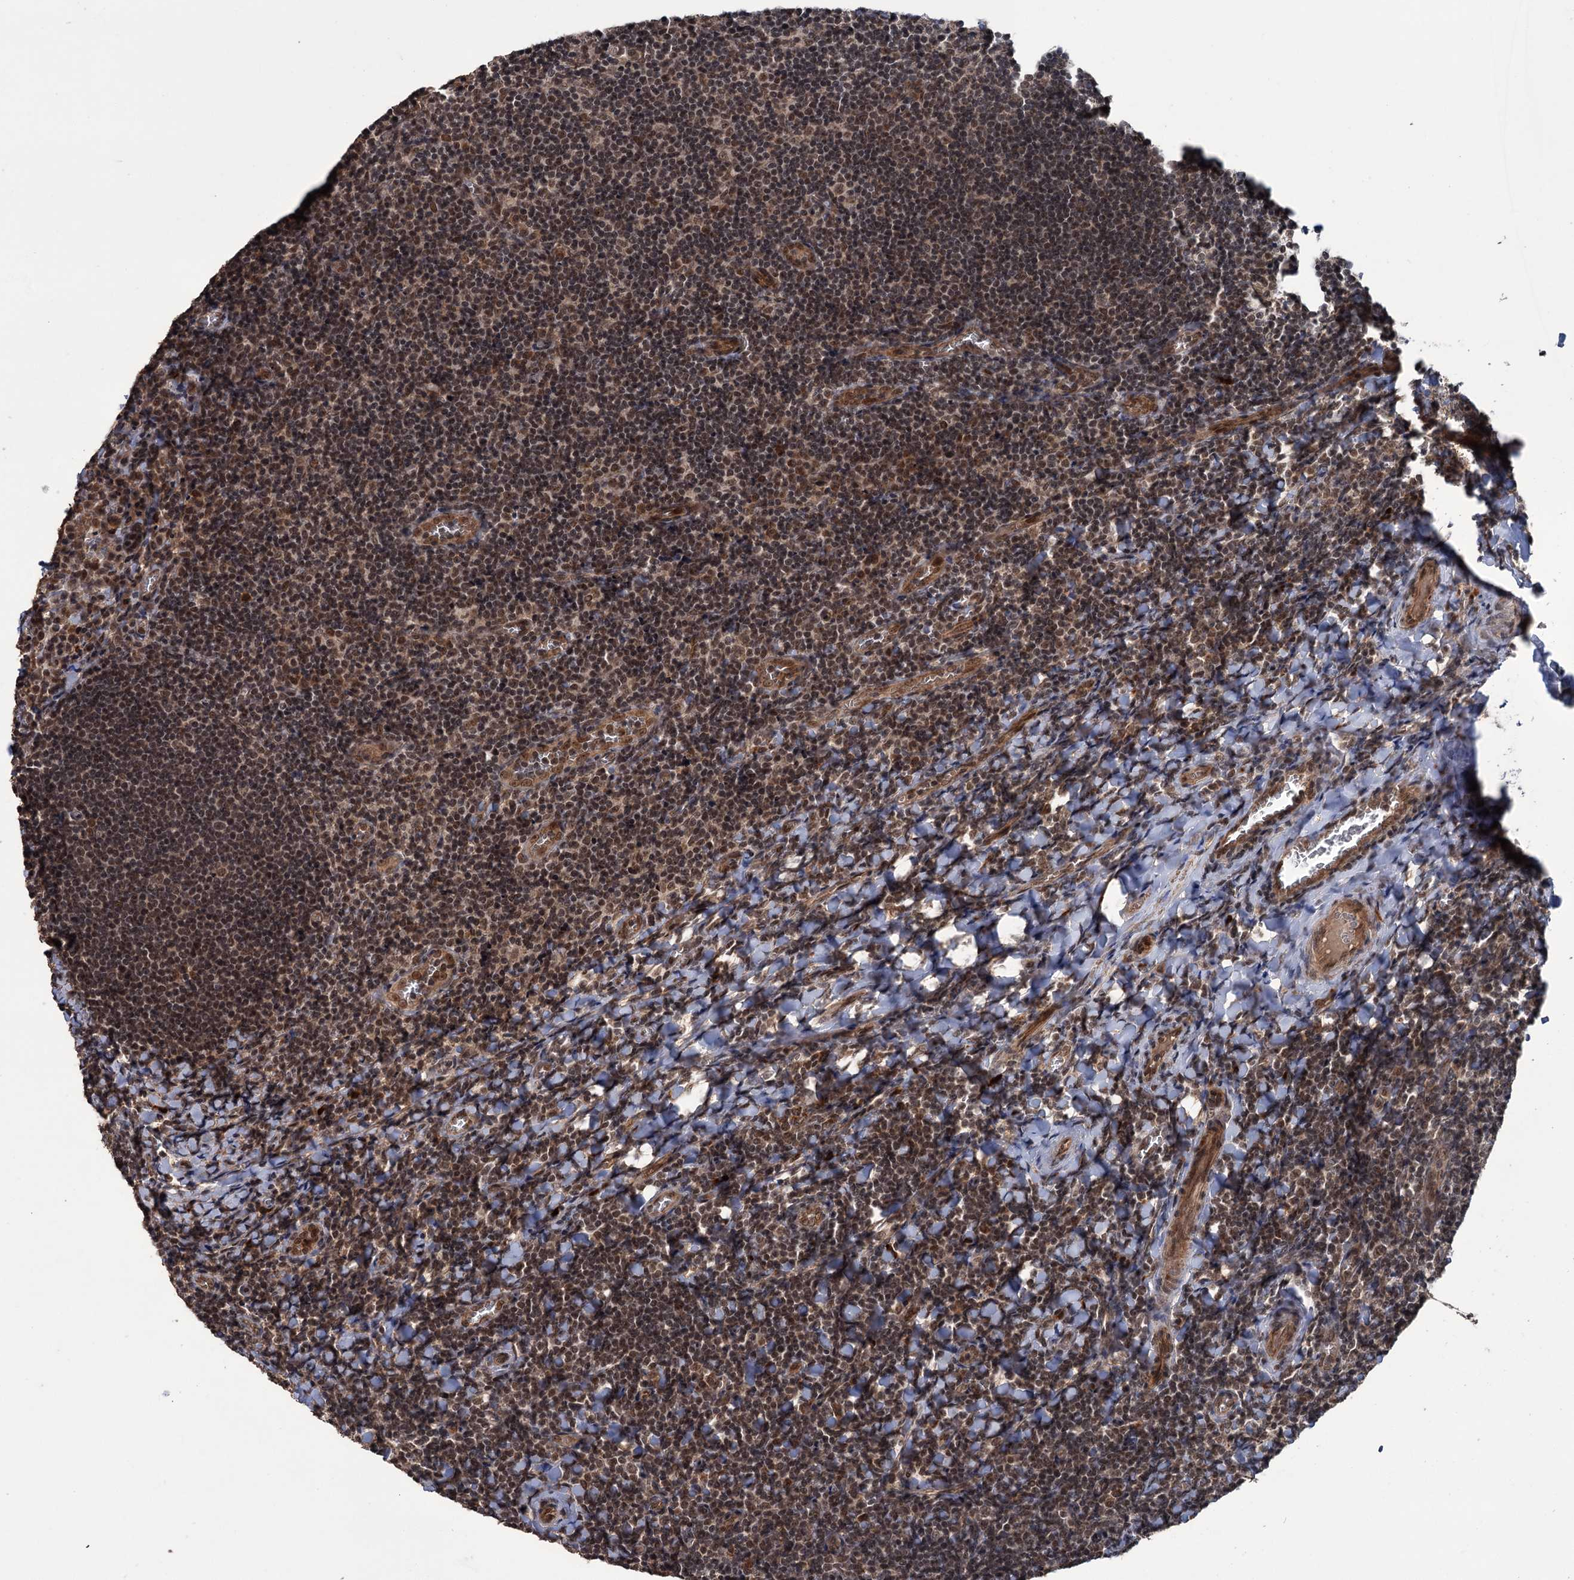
{"staining": {"intensity": "moderate", "quantity": ">75%", "location": "nuclear"}, "tissue": "tonsil", "cell_type": "Germinal center cells", "image_type": "normal", "snomed": [{"axis": "morphology", "description": "Normal tissue, NOS"}, {"axis": "topography", "description": "Tonsil"}], "caption": "A photomicrograph of human tonsil stained for a protein shows moderate nuclear brown staining in germinal center cells.", "gene": "KANSL2", "patient": {"sex": "male", "age": 27}}